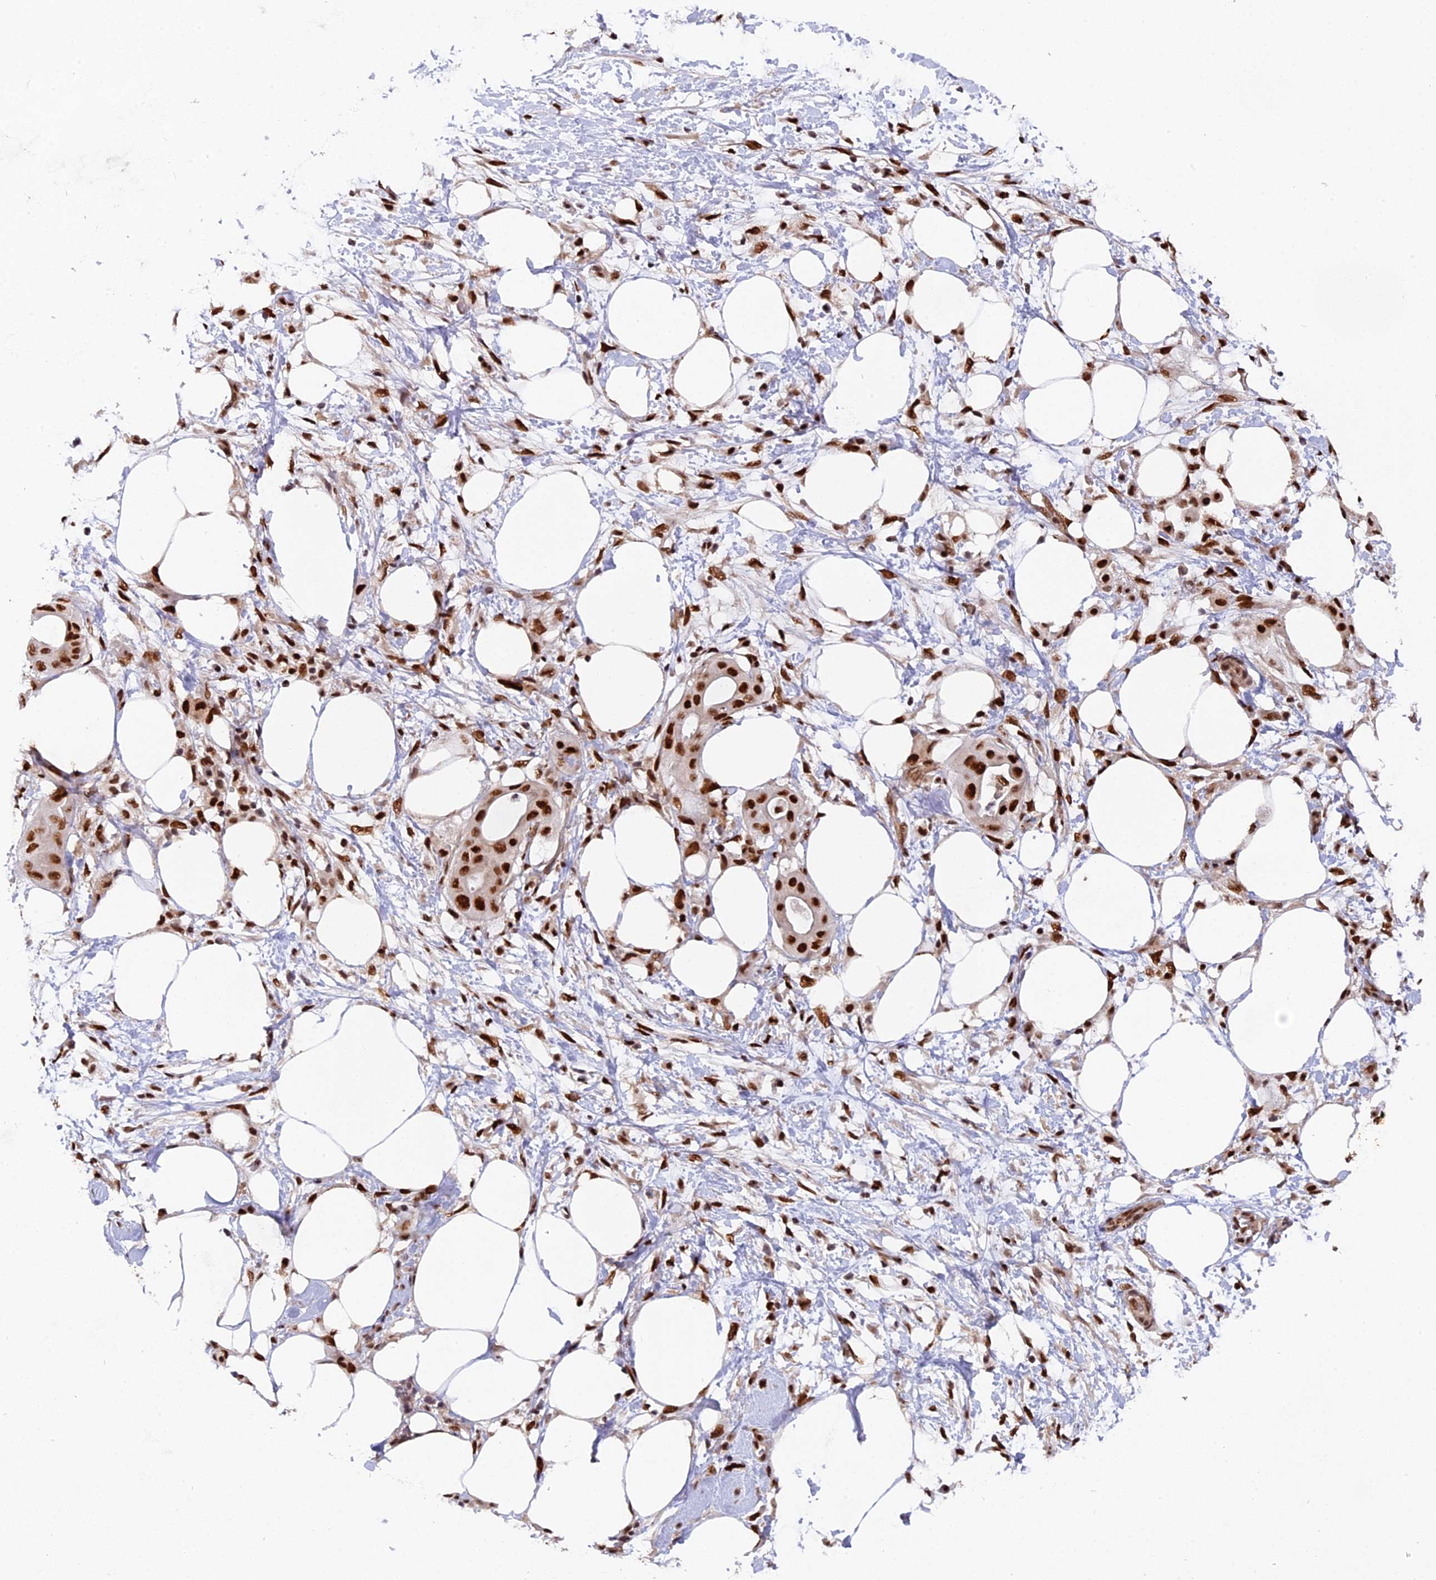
{"staining": {"intensity": "strong", "quantity": ">75%", "location": "nuclear"}, "tissue": "pancreatic cancer", "cell_type": "Tumor cells", "image_type": "cancer", "snomed": [{"axis": "morphology", "description": "Adenocarcinoma, NOS"}, {"axis": "topography", "description": "Pancreas"}], "caption": "Pancreatic cancer (adenocarcinoma) was stained to show a protein in brown. There is high levels of strong nuclear positivity in about >75% of tumor cells. (Brightfield microscopy of DAB IHC at high magnification).", "gene": "RAMAC", "patient": {"sex": "male", "age": 68}}